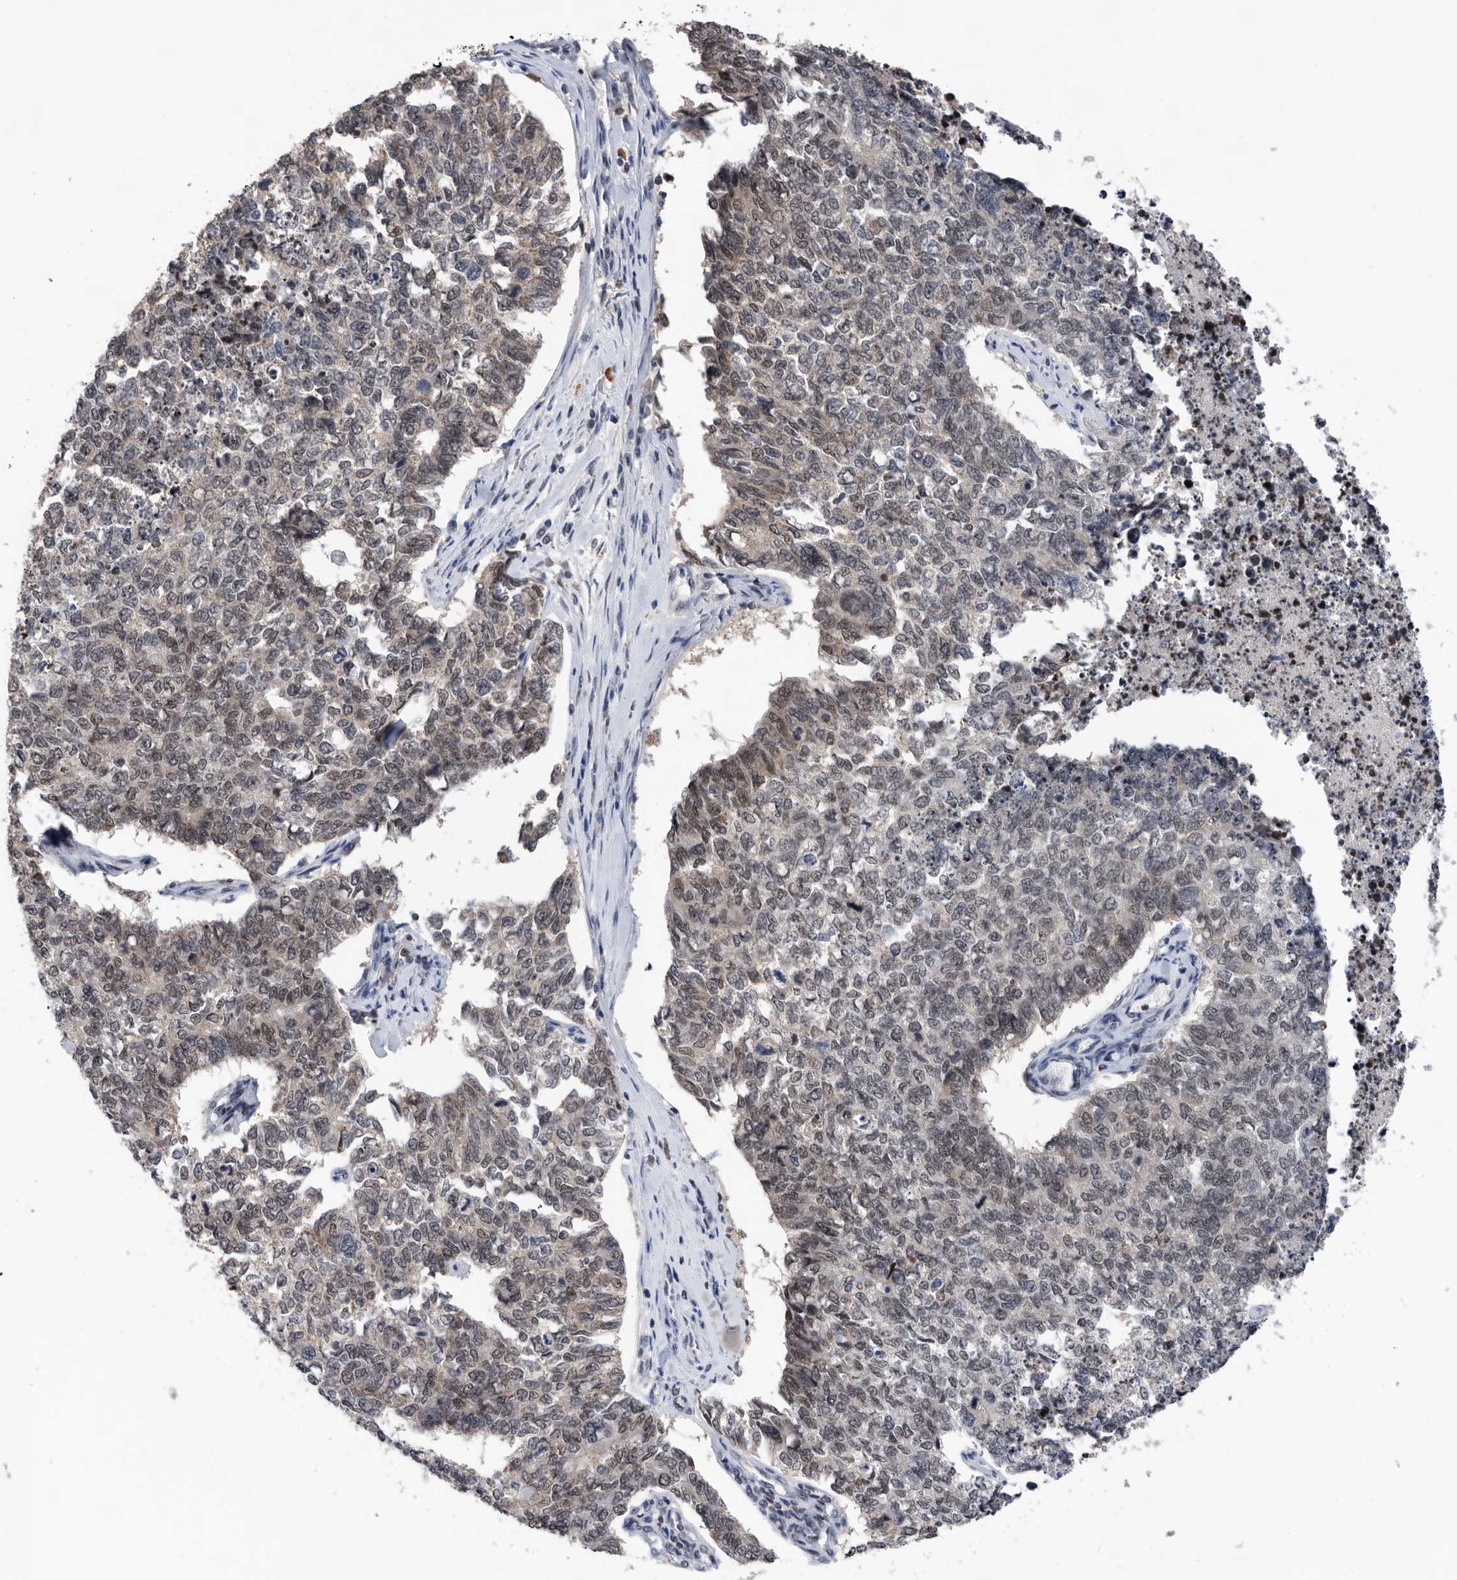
{"staining": {"intensity": "weak", "quantity": ">75%", "location": "nuclear"}, "tissue": "cervical cancer", "cell_type": "Tumor cells", "image_type": "cancer", "snomed": [{"axis": "morphology", "description": "Squamous cell carcinoma, NOS"}, {"axis": "topography", "description": "Cervix"}], "caption": "This is a micrograph of IHC staining of cervical cancer (squamous cell carcinoma), which shows weak positivity in the nuclear of tumor cells.", "gene": "ZNF260", "patient": {"sex": "female", "age": 63}}